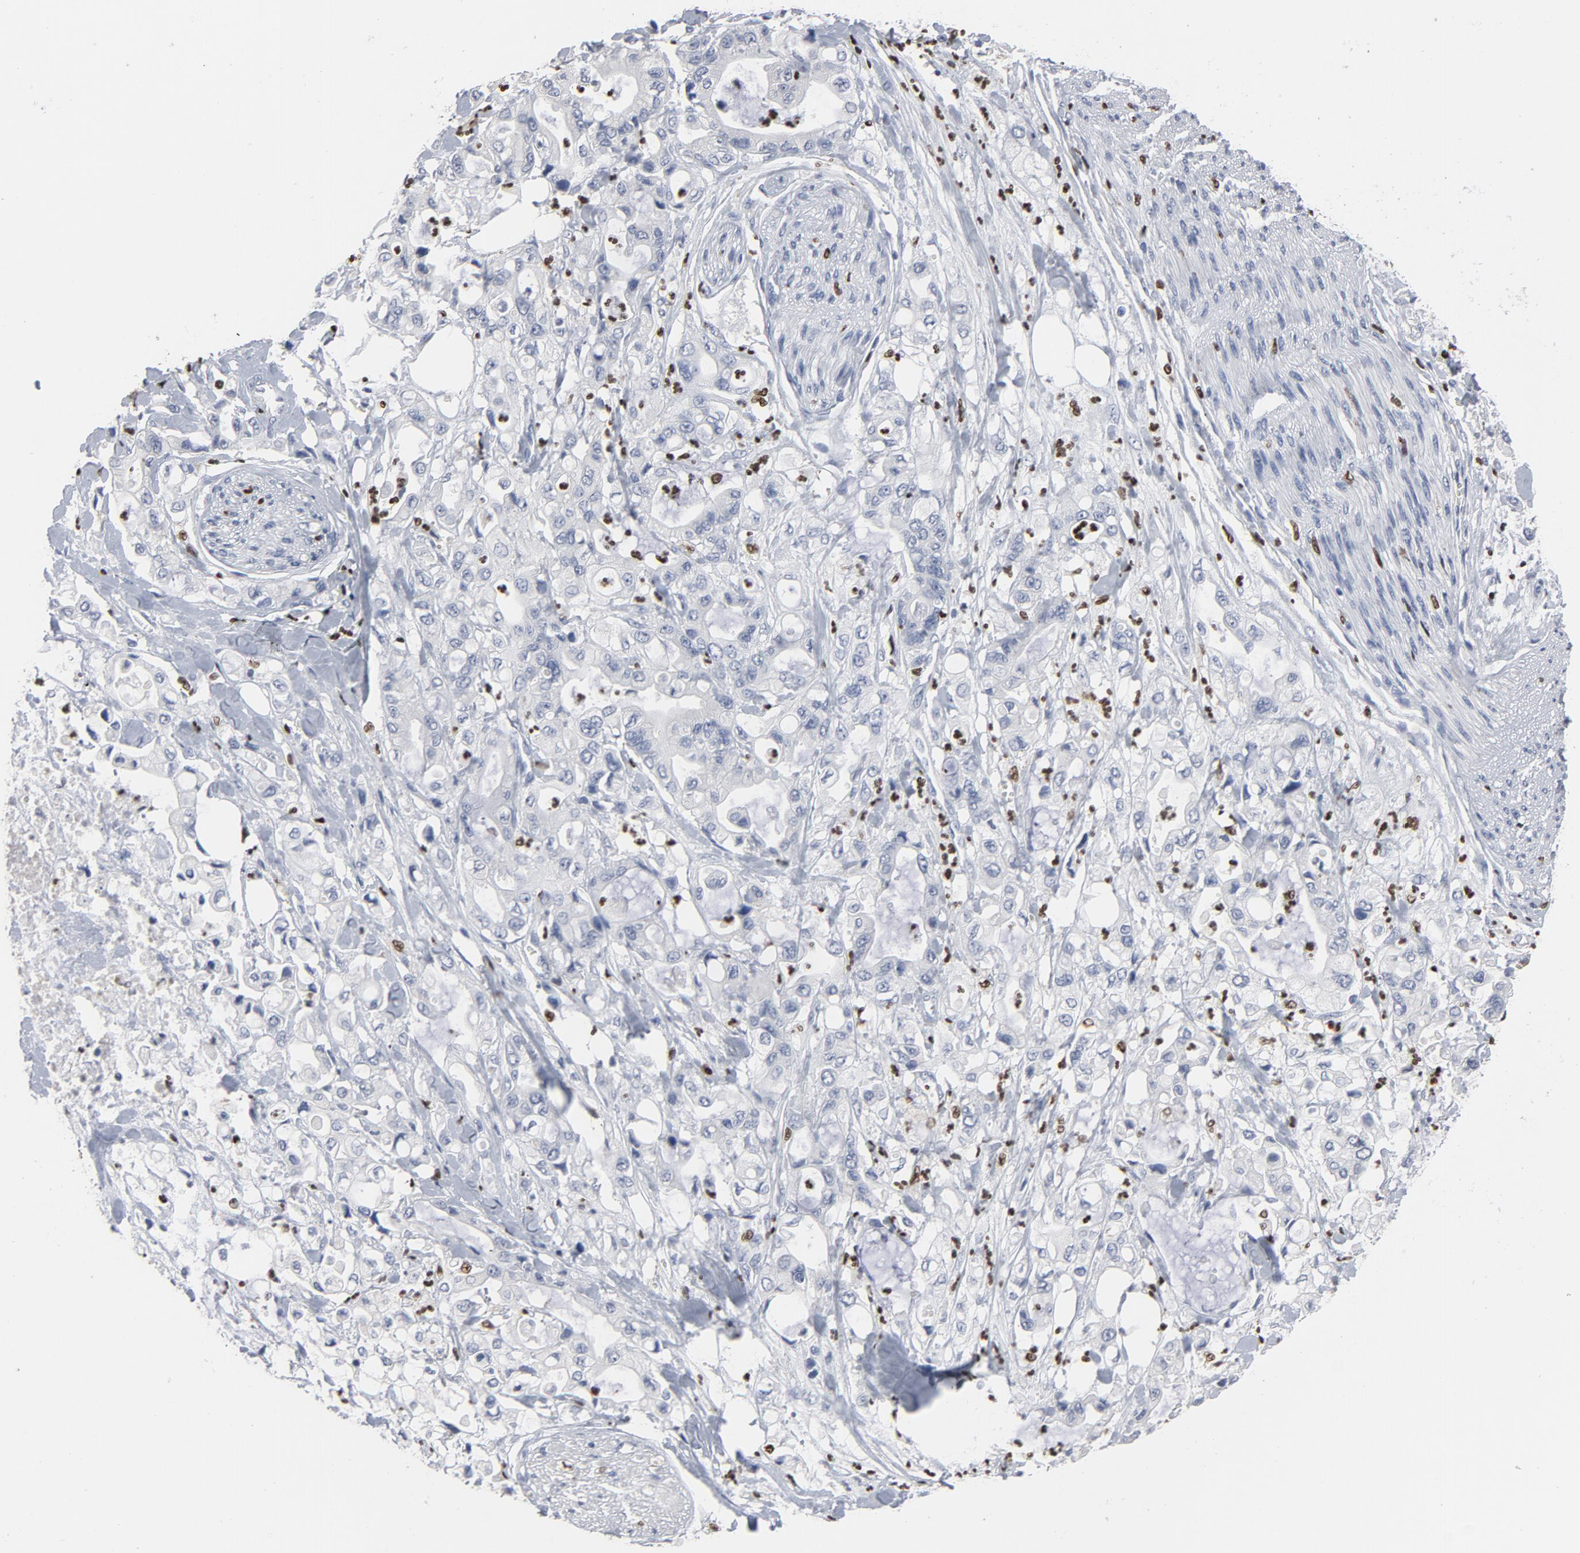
{"staining": {"intensity": "negative", "quantity": "none", "location": "none"}, "tissue": "pancreatic cancer", "cell_type": "Tumor cells", "image_type": "cancer", "snomed": [{"axis": "morphology", "description": "Adenocarcinoma, NOS"}, {"axis": "topography", "description": "Pancreas"}], "caption": "Micrograph shows no protein positivity in tumor cells of pancreatic cancer tissue. (Stains: DAB (3,3'-diaminobenzidine) immunohistochemistry (IHC) with hematoxylin counter stain, Microscopy: brightfield microscopy at high magnification).", "gene": "SPI1", "patient": {"sex": "male", "age": 70}}